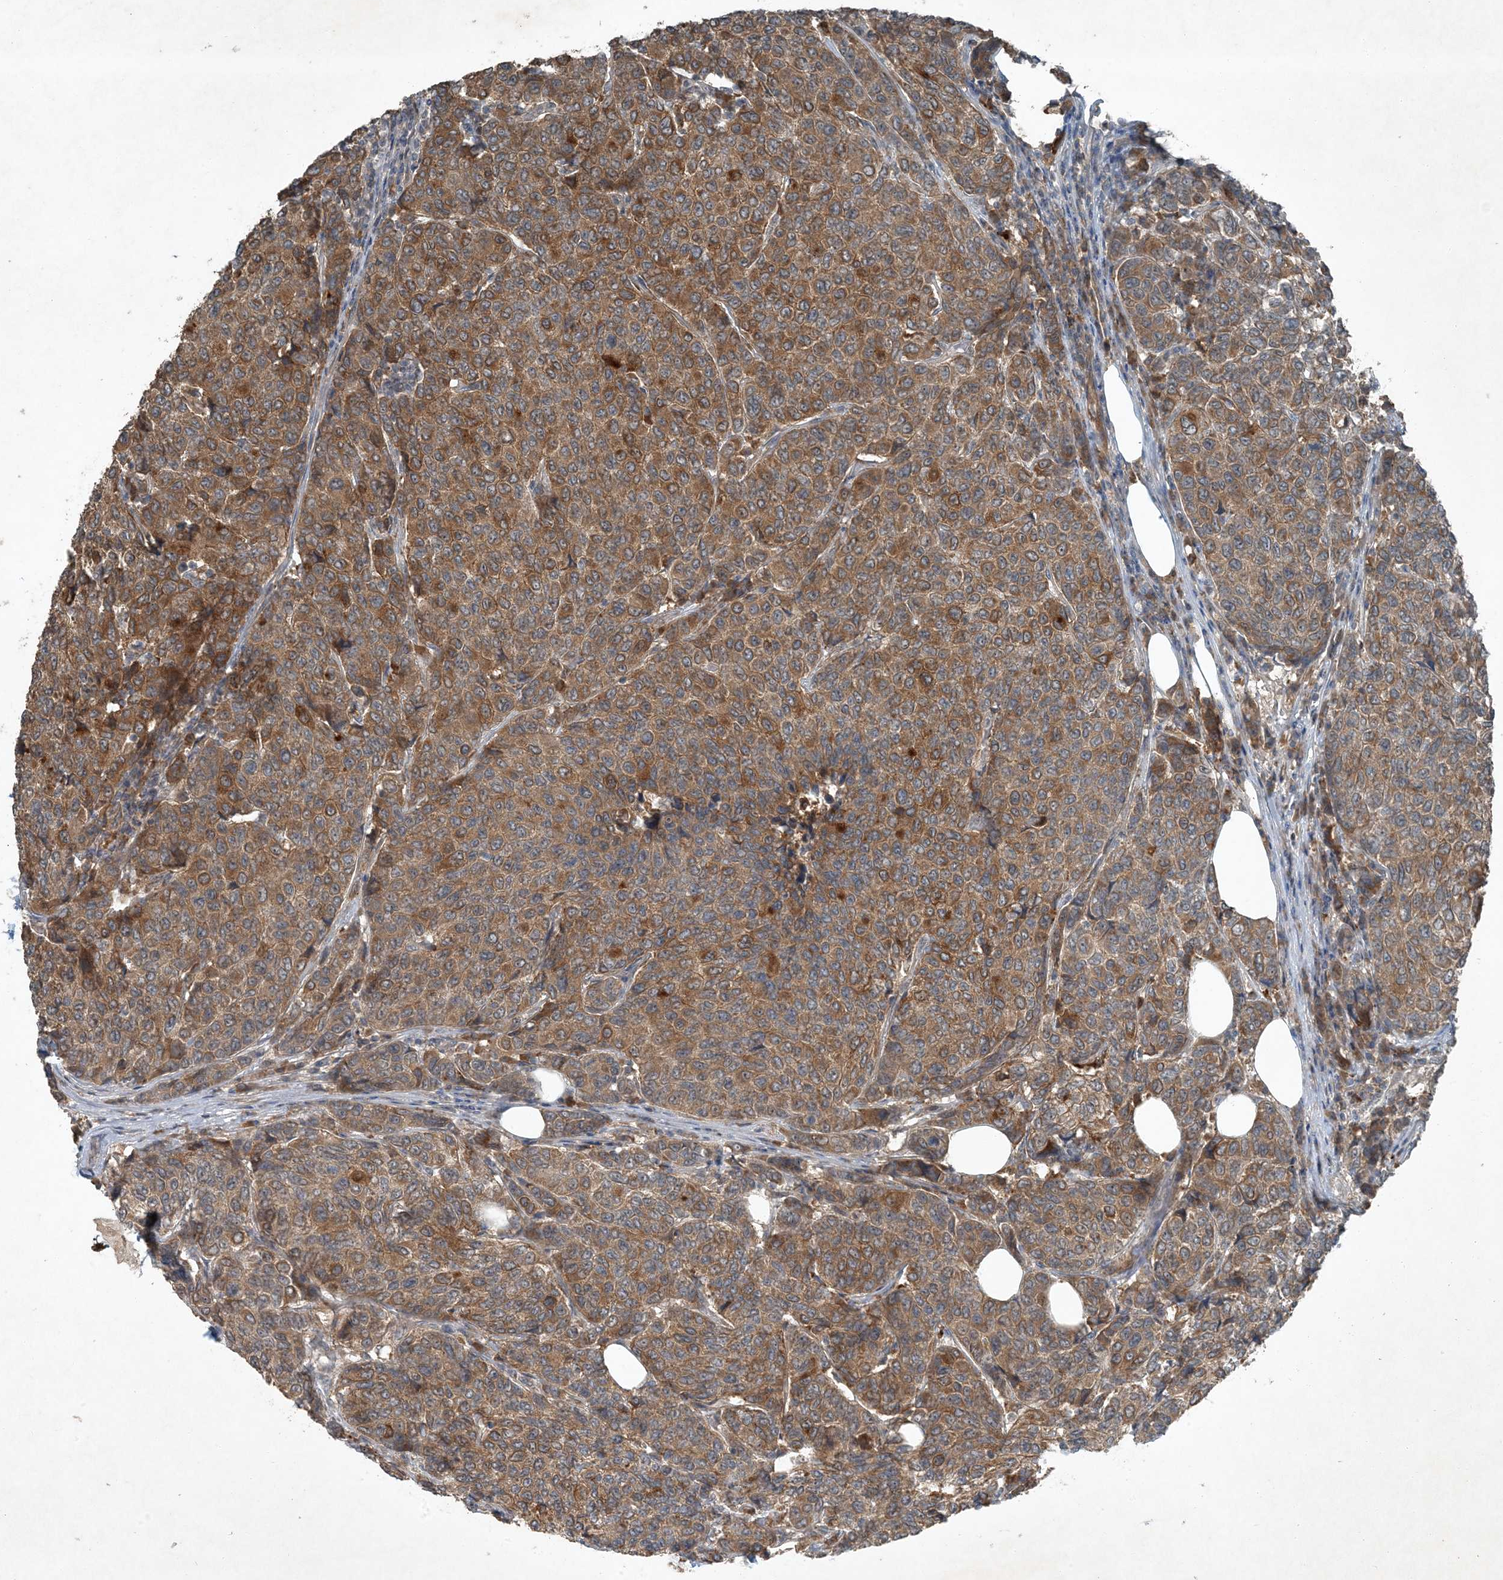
{"staining": {"intensity": "moderate", "quantity": ">75%", "location": "cytoplasmic/membranous"}, "tissue": "breast cancer", "cell_type": "Tumor cells", "image_type": "cancer", "snomed": [{"axis": "morphology", "description": "Duct carcinoma"}, {"axis": "topography", "description": "Breast"}], "caption": "IHC micrograph of neoplastic tissue: breast intraductal carcinoma stained using immunohistochemistry (IHC) demonstrates medium levels of moderate protein expression localized specifically in the cytoplasmic/membranous of tumor cells, appearing as a cytoplasmic/membranous brown color.", "gene": "MDN1", "patient": {"sex": "female", "age": 55}}